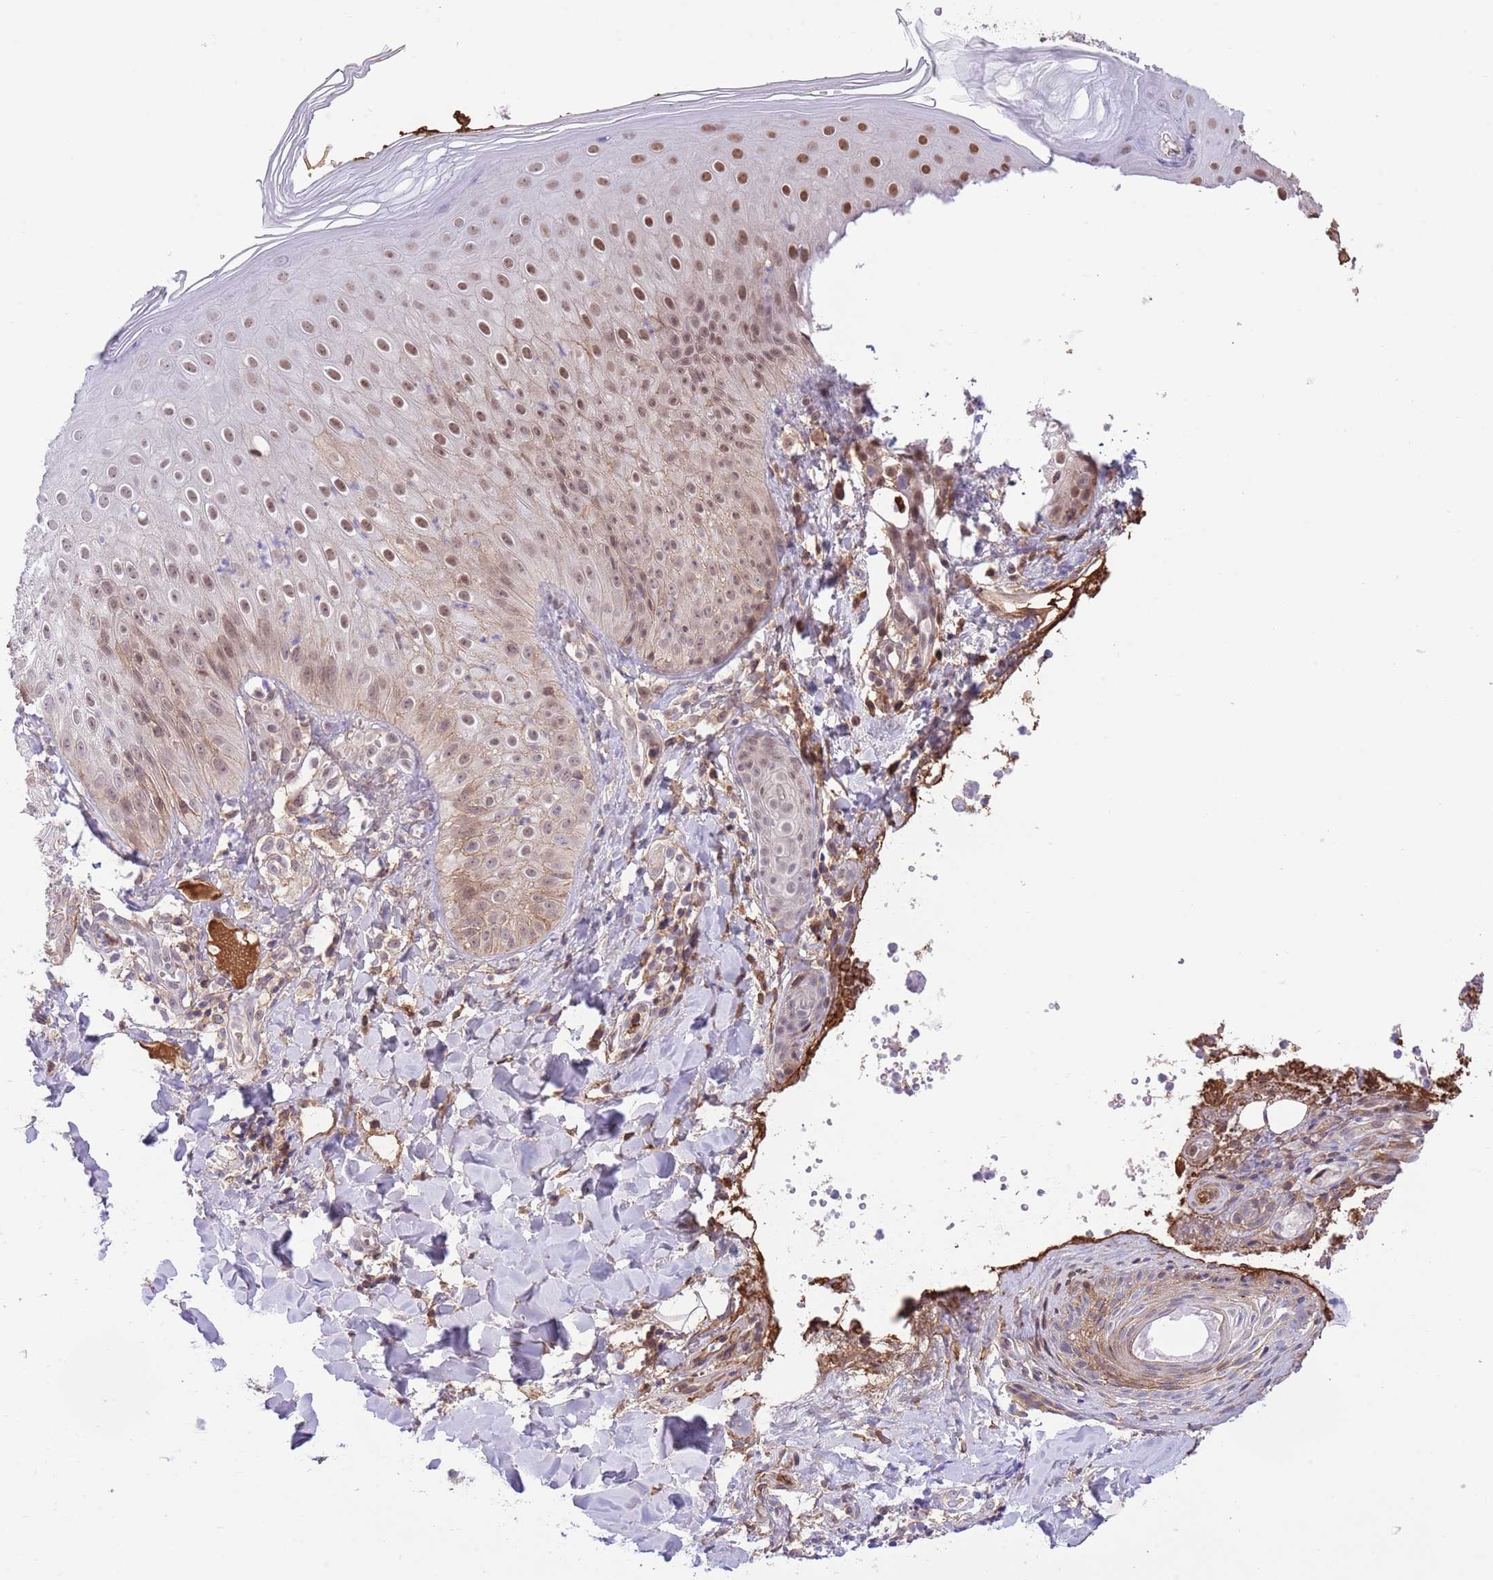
{"staining": {"intensity": "moderate", "quantity": "<25%", "location": "nuclear"}, "tissue": "skin", "cell_type": "Epidermal cells", "image_type": "normal", "snomed": [{"axis": "morphology", "description": "Normal tissue, NOS"}, {"axis": "morphology", "description": "Inflammation, NOS"}, {"axis": "topography", "description": "Soft tissue"}, {"axis": "topography", "description": "Anal"}], "caption": "Skin stained for a protein shows moderate nuclear positivity in epidermal cells. The protein is stained brown, and the nuclei are stained in blue (DAB IHC with brightfield microscopy, high magnification).", "gene": "IGF1", "patient": {"sex": "female", "age": 15}}